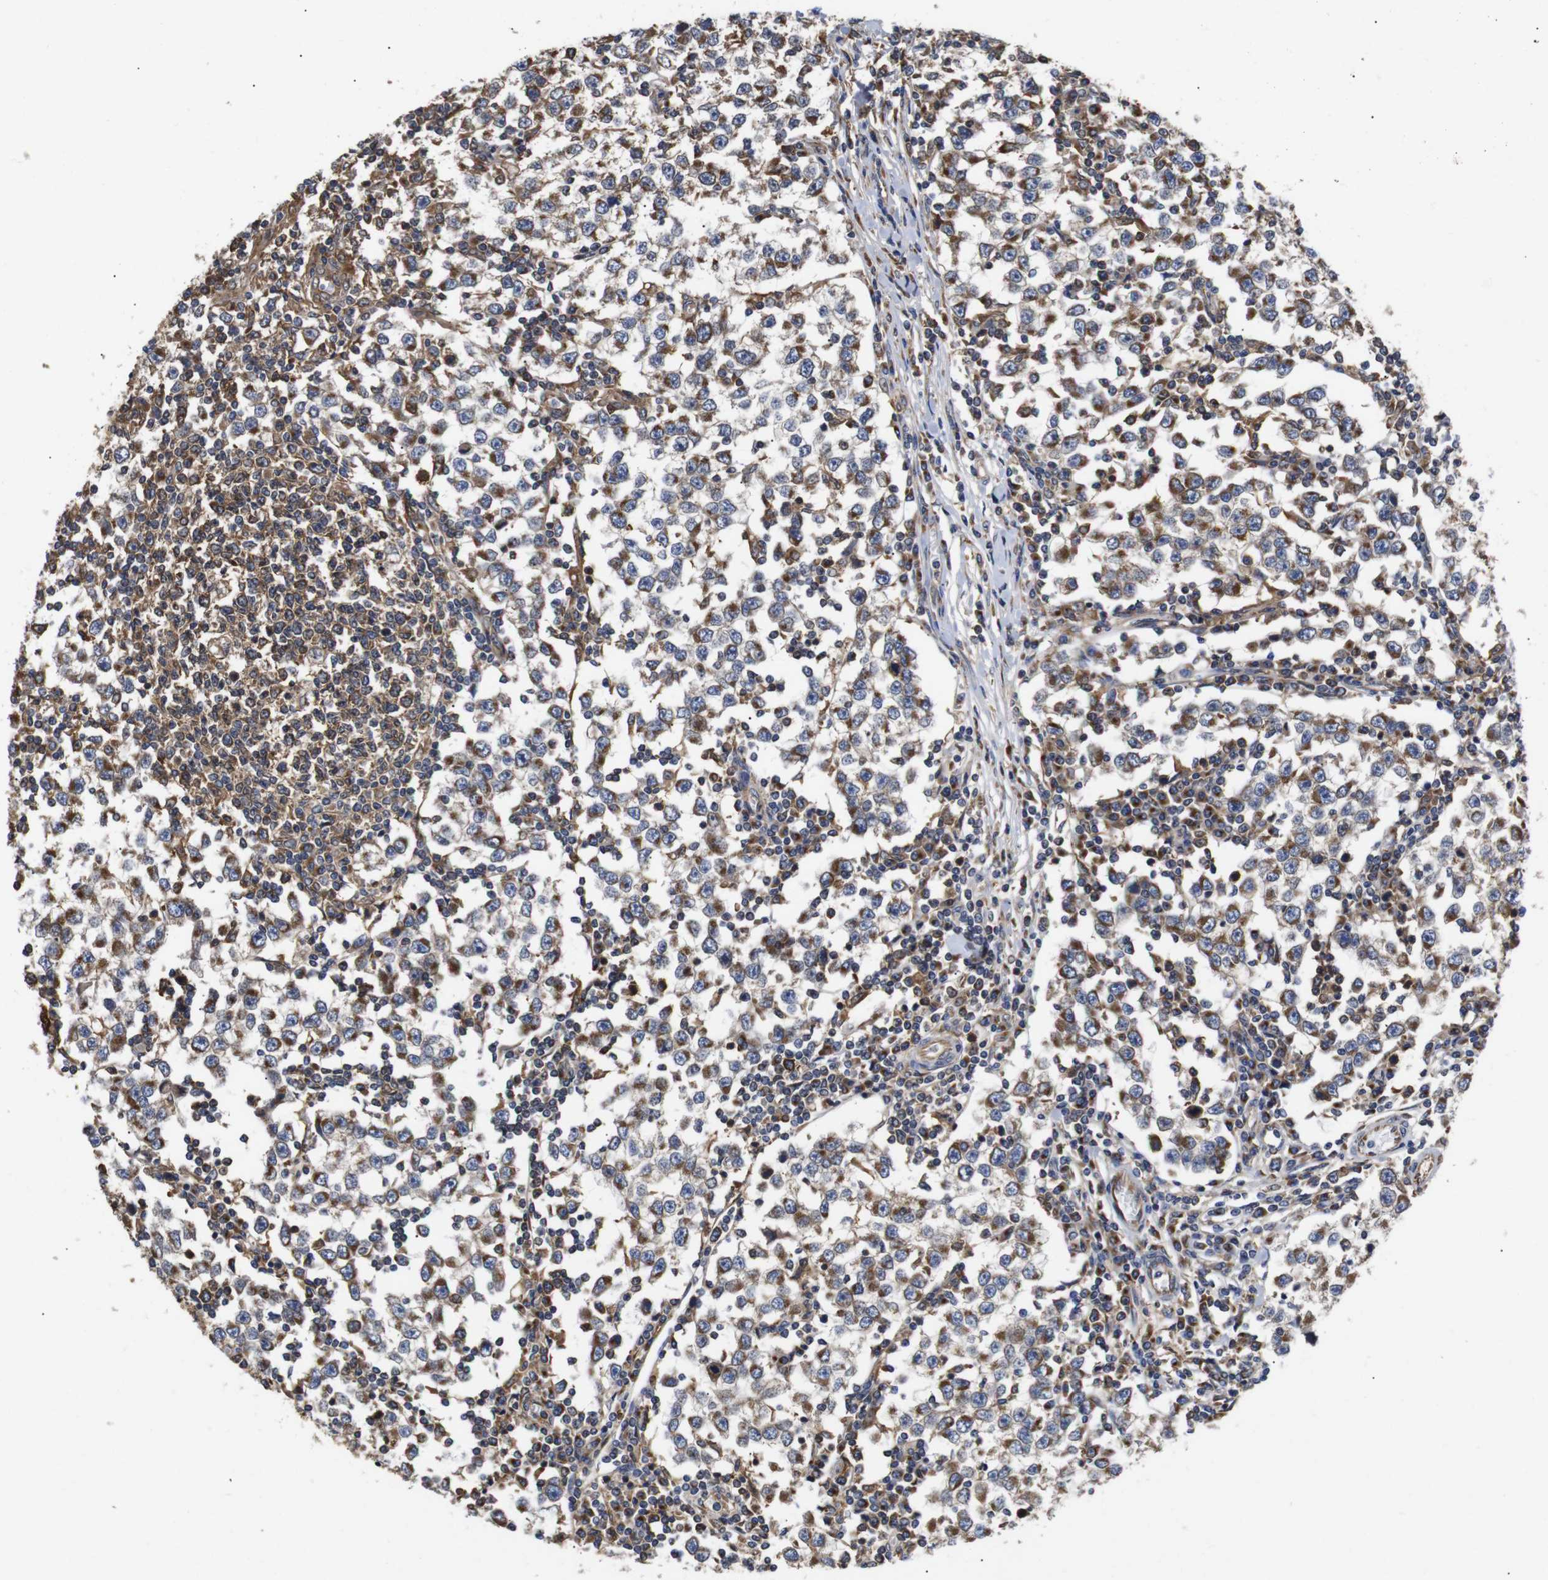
{"staining": {"intensity": "strong", "quantity": ">75%", "location": "cytoplasmic/membranous"}, "tissue": "testis cancer", "cell_type": "Tumor cells", "image_type": "cancer", "snomed": [{"axis": "morphology", "description": "Seminoma, NOS"}, {"axis": "topography", "description": "Testis"}], "caption": "DAB immunohistochemical staining of testis cancer (seminoma) reveals strong cytoplasmic/membranous protein positivity in approximately >75% of tumor cells.", "gene": "LRRCC1", "patient": {"sex": "male", "age": 65}}